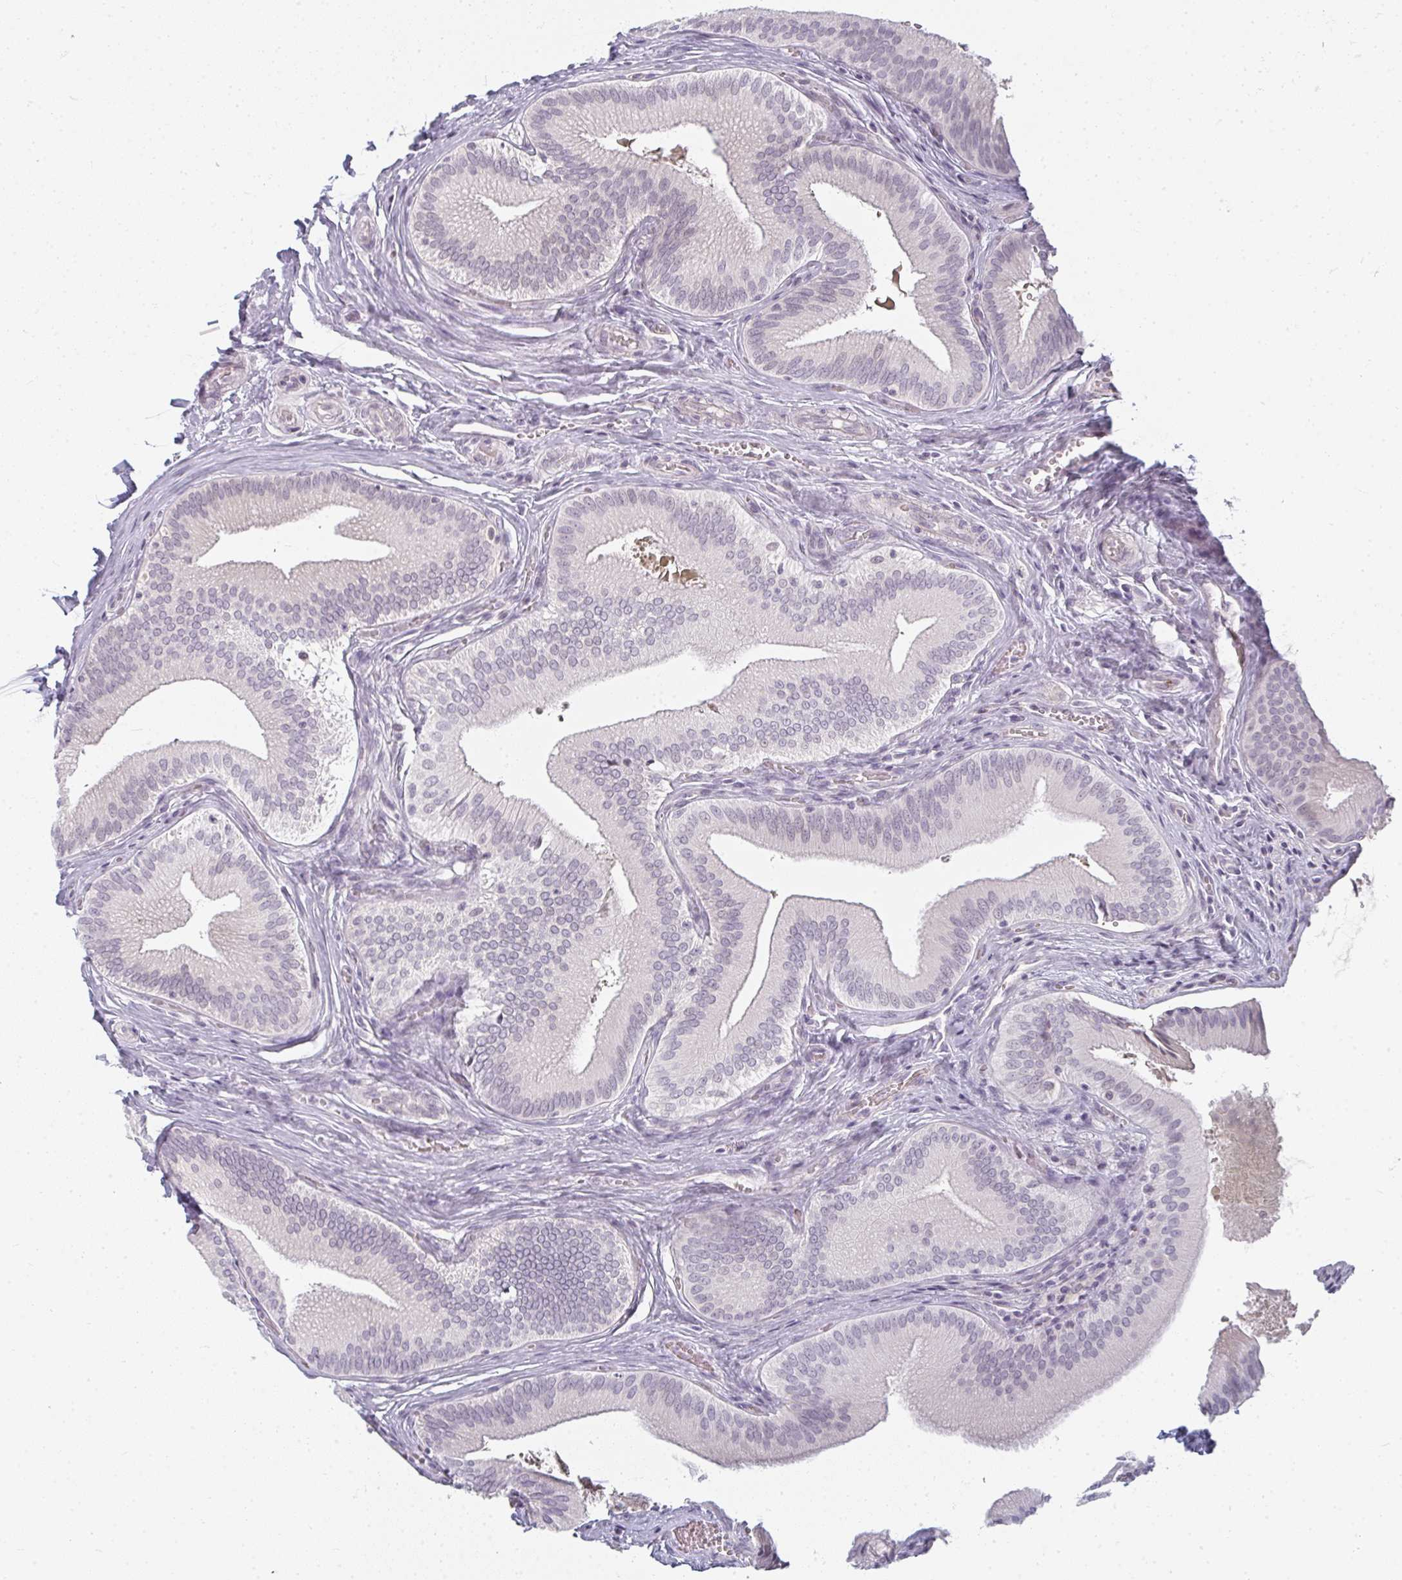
{"staining": {"intensity": "weak", "quantity": "<25%", "location": "nuclear"}, "tissue": "gallbladder", "cell_type": "Glandular cells", "image_type": "normal", "snomed": [{"axis": "morphology", "description": "Normal tissue, NOS"}, {"axis": "topography", "description": "Gallbladder"}], "caption": "This is a photomicrograph of immunohistochemistry staining of unremarkable gallbladder, which shows no positivity in glandular cells.", "gene": "RBBP6", "patient": {"sex": "male", "age": 17}}